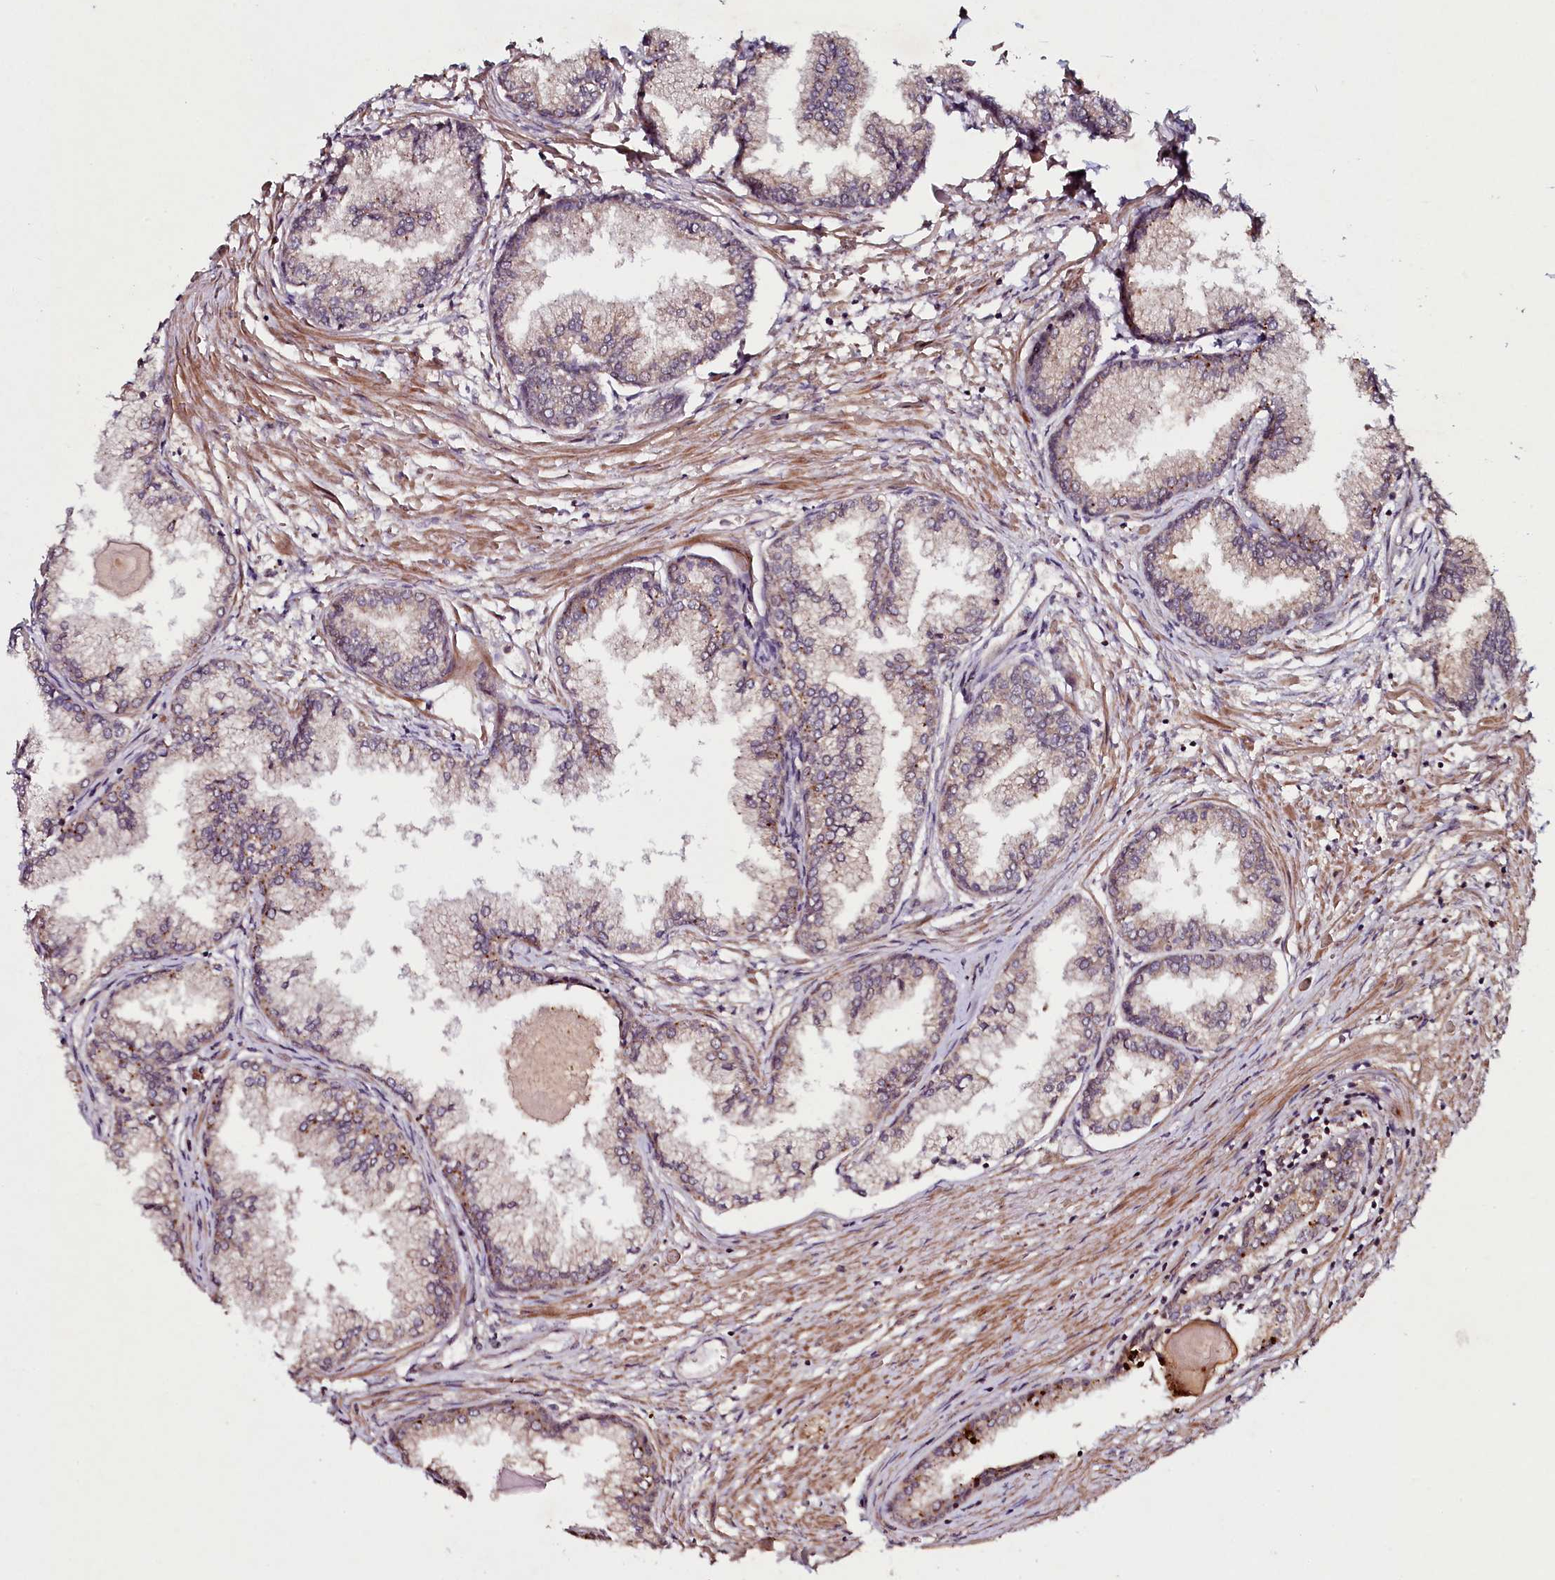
{"staining": {"intensity": "weak", "quantity": "25%-75%", "location": "cytoplasmic/membranous"}, "tissue": "prostate cancer", "cell_type": "Tumor cells", "image_type": "cancer", "snomed": [{"axis": "morphology", "description": "Adenocarcinoma, High grade"}, {"axis": "topography", "description": "Prostate"}], "caption": "Immunohistochemical staining of human prostate cancer (adenocarcinoma (high-grade)) exhibits weak cytoplasmic/membranous protein expression in approximately 25%-75% of tumor cells.", "gene": "SEC24C", "patient": {"sex": "male", "age": 68}}